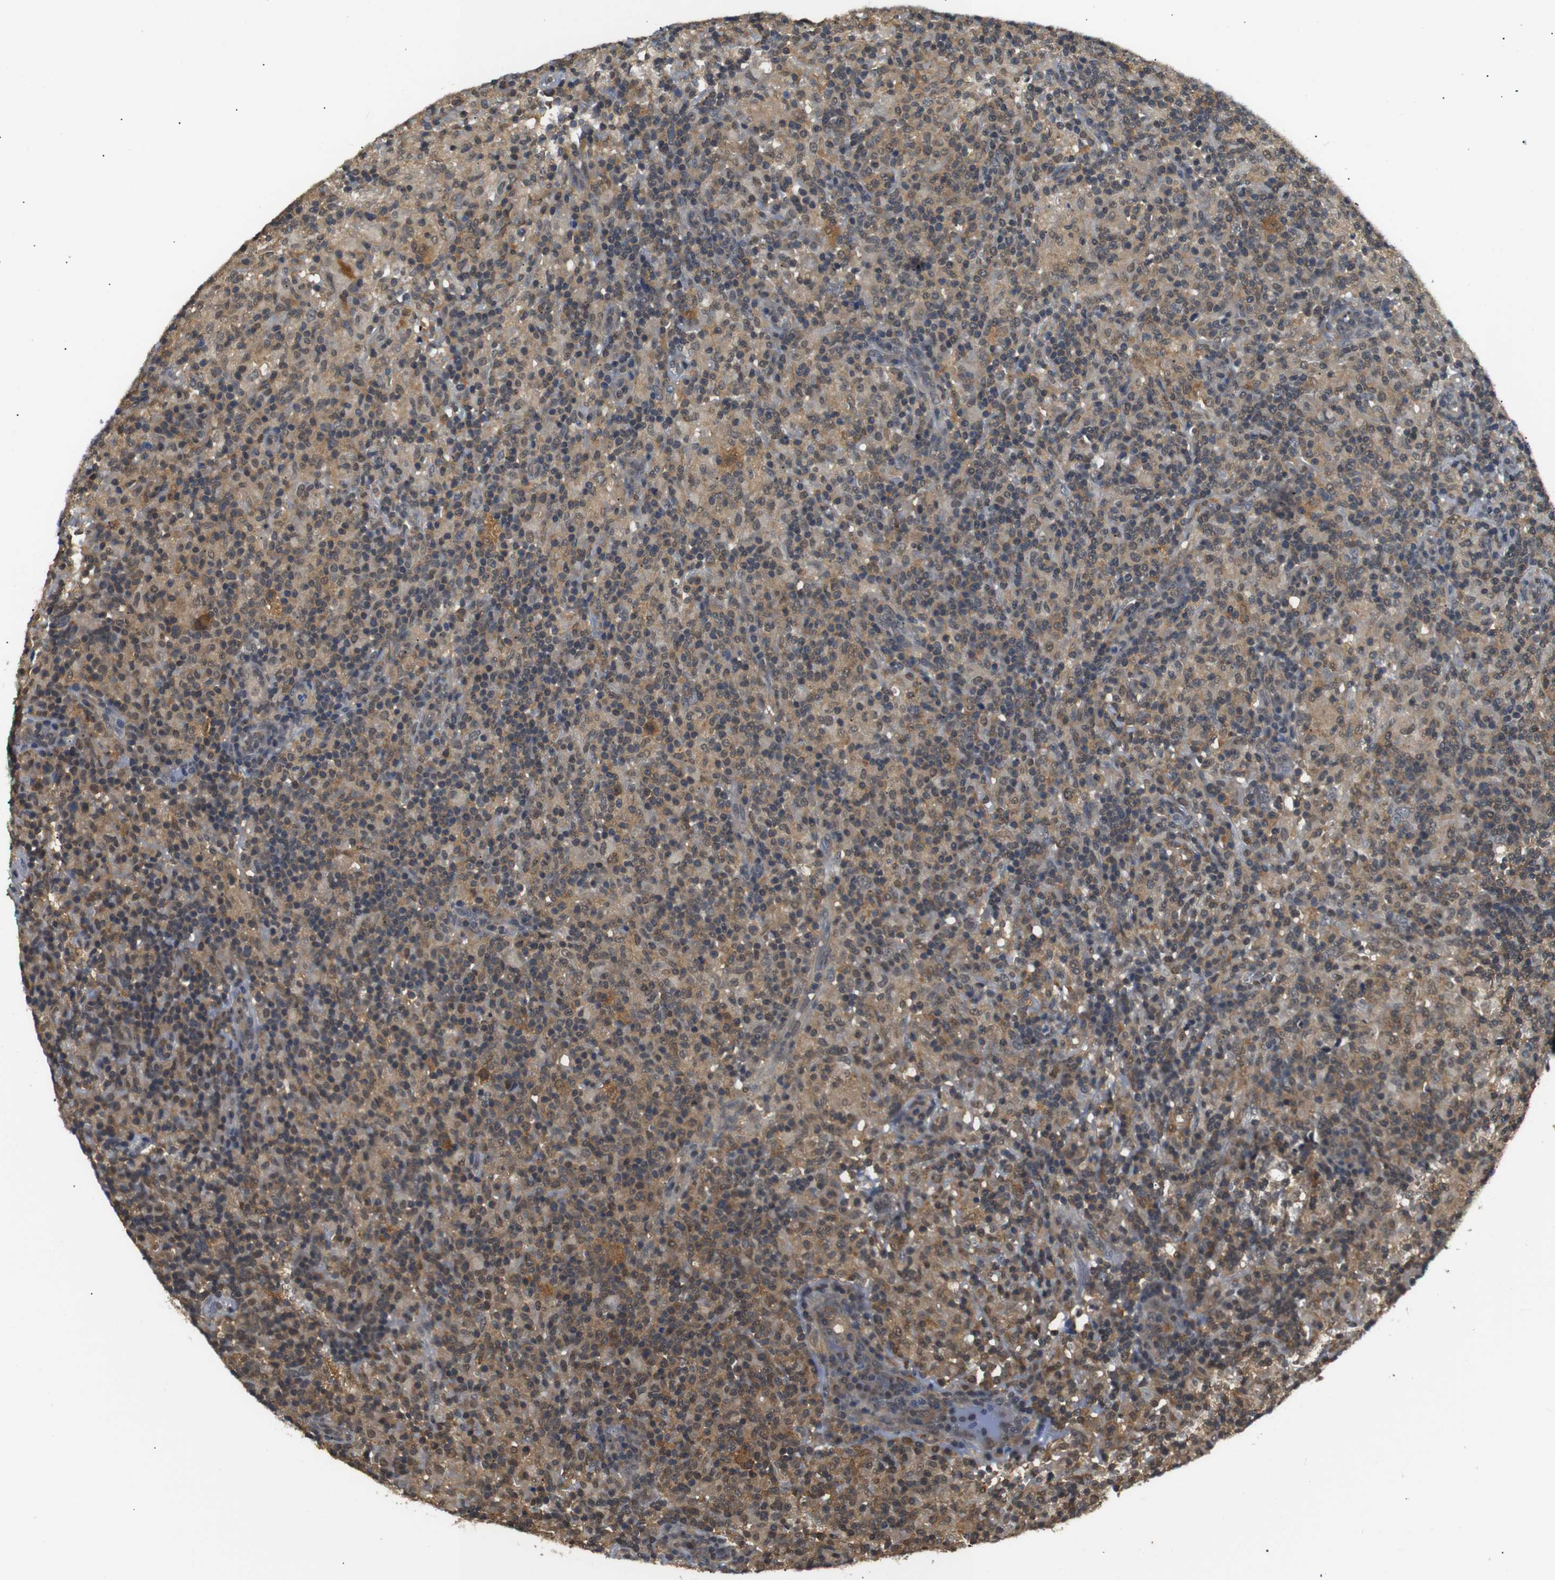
{"staining": {"intensity": "moderate", "quantity": "25%-75%", "location": "cytoplasmic/membranous"}, "tissue": "lymphoma", "cell_type": "Tumor cells", "image_type": "cancer", "snomed": [{"axis": "morphology", "description": "Hodgkin's disease, NOS"}, {"axis": "topography", "description": "Lymph node"}], "caption": "The image shows a brown stain indicating the presence of a protein in the cytoplasmic/membranous of tumor cells in lymphoma.", "gene": "UBXN1", "patient": {"sex": "male", "age": 70}}